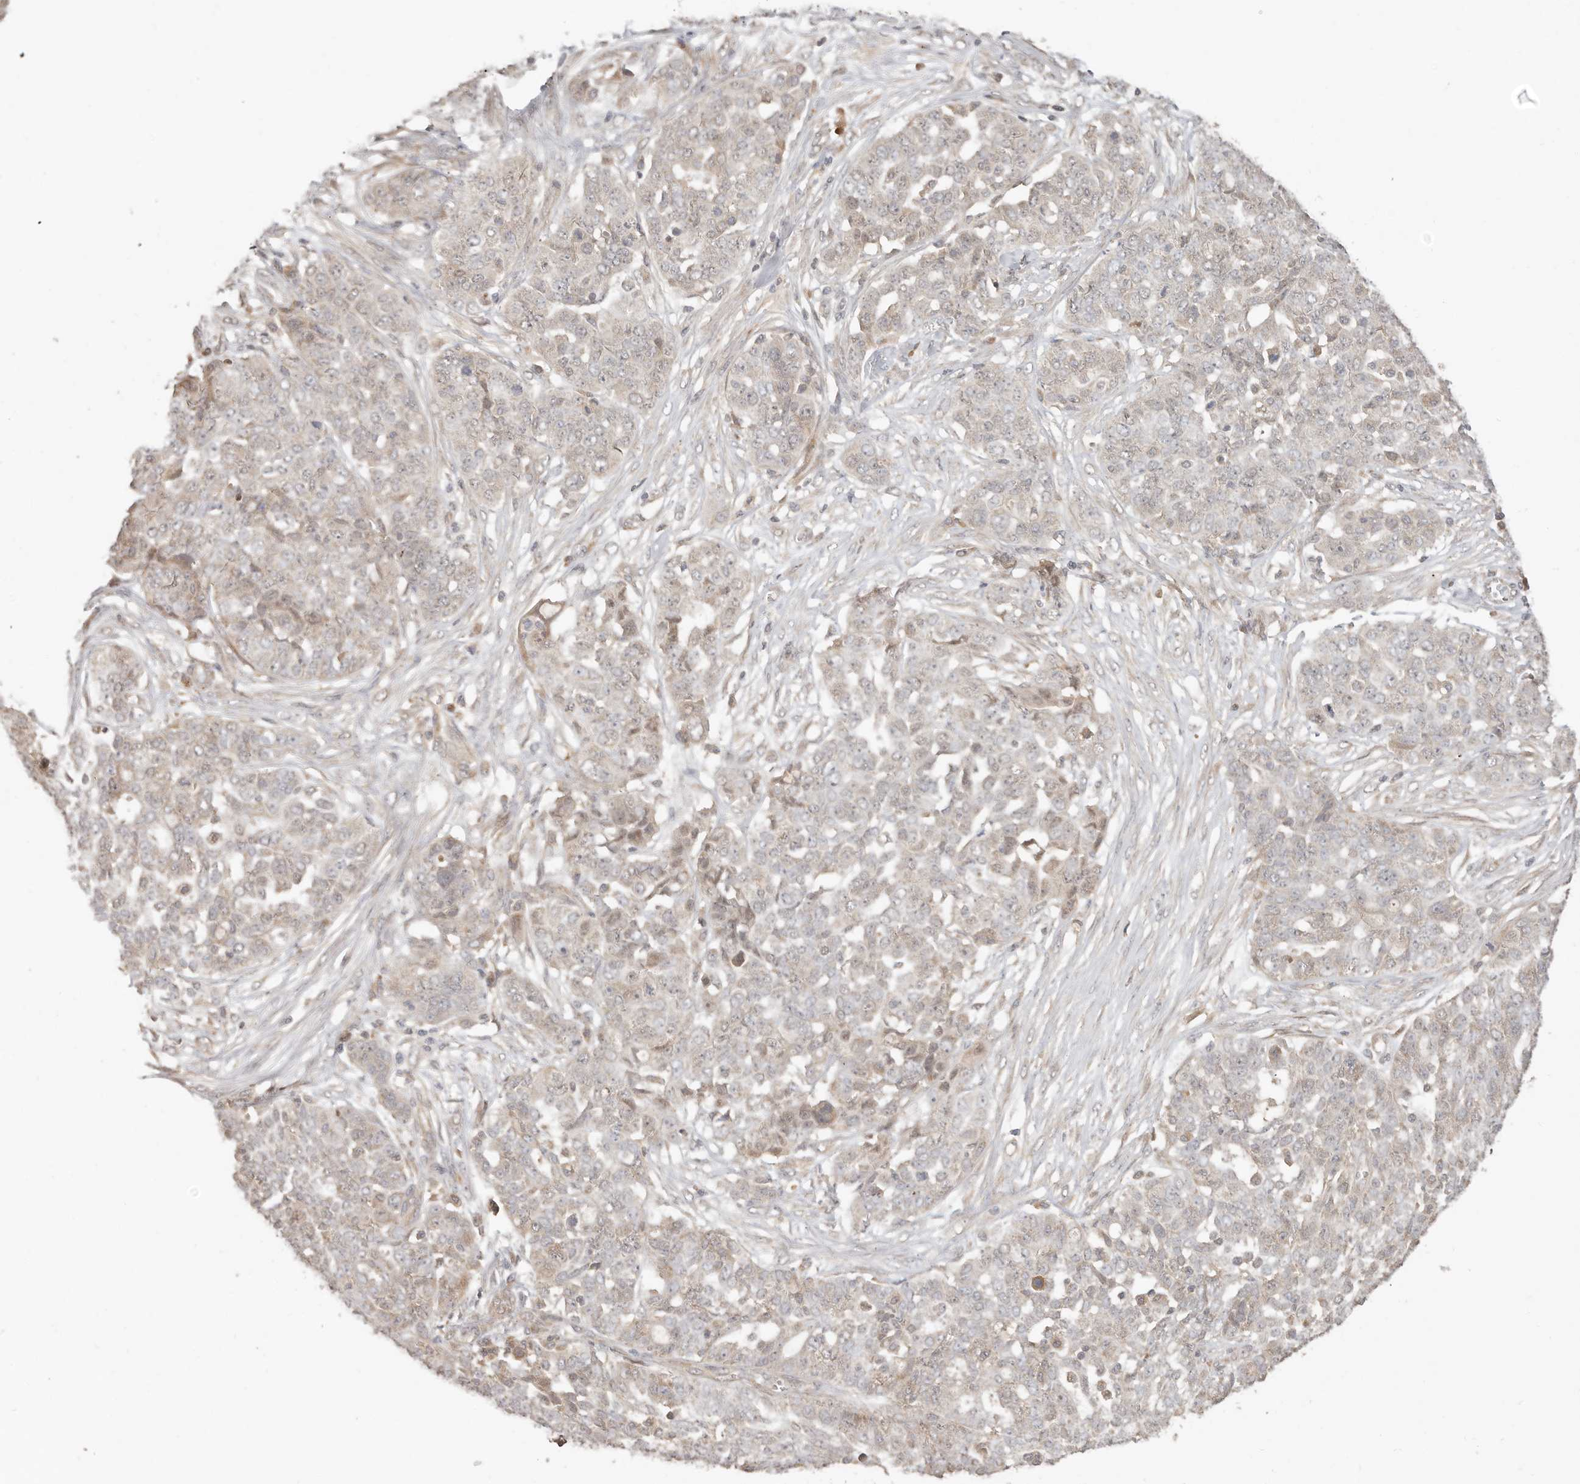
{"staining": {"intensity": "negative", "quantity": "none", "location": "none"}, "tissue": "ovarian cancer", "cell_type": "Tumor cells", "image_type": "cancer", "snomed": [{"axis": "morphology", "description": "Cystadenocarcinoma, serous, NOS"}, {"axis": "topography", "description": "Soft tissue"}, {"axis": "topography", "description": "Ovary"}], "caption": "Immunohistochemistry image of neoplastic tissue: ovarian serous cystadenocarcinoma stained with DAB (3,3'-diaminobenzidine) demonstrates no significant protein expression in tumor cells. The staining is performed using DAB (3,3'-diaminobenzidine) brown chromogen with nuclei counter-stained in using hematoxylin.", "gene": "MTFR2", "patient": {"sex": "female", "age": 57}}